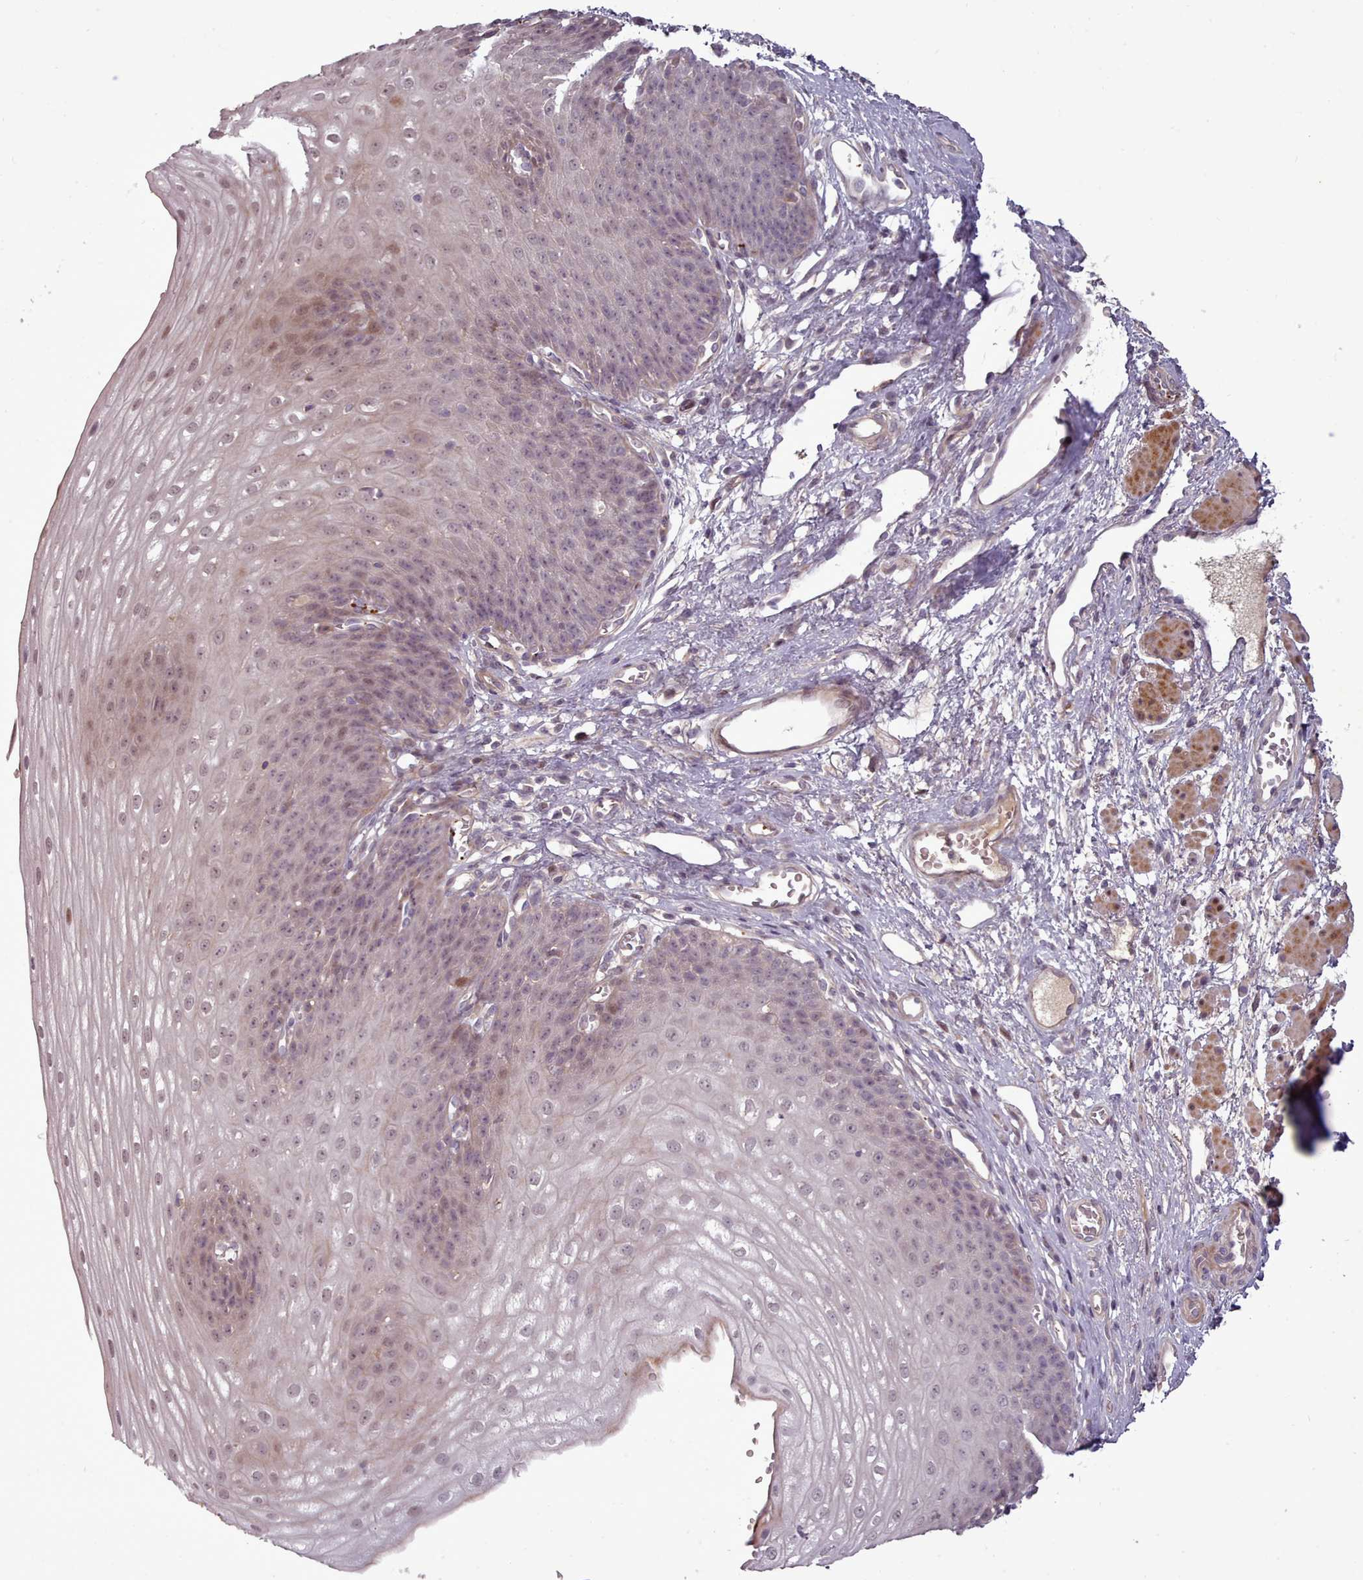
{"staining": {"intensity": "weak", "quantity": "<25%", "location": "cytoplasmic/membranous,nuclear"}, "tissue": "esophagus", "cell_type": "Squamous epithelial cells", "image_type": "normal", "snomed": [{"axis": "morphology", "description": "Normal tissue, NOS"}, {"axis": "topography", "description": "Esophagus"}], "caption": "Squamous epithelial cells are negative for protein expression in normal human esophagus. Brightfield microscopy of IHC stained with DAB (brown) and hematoxylin (blue), captured at high magnification.", "gene": "LEFTY1", "patient": {"sex": "male", "age": 71}}